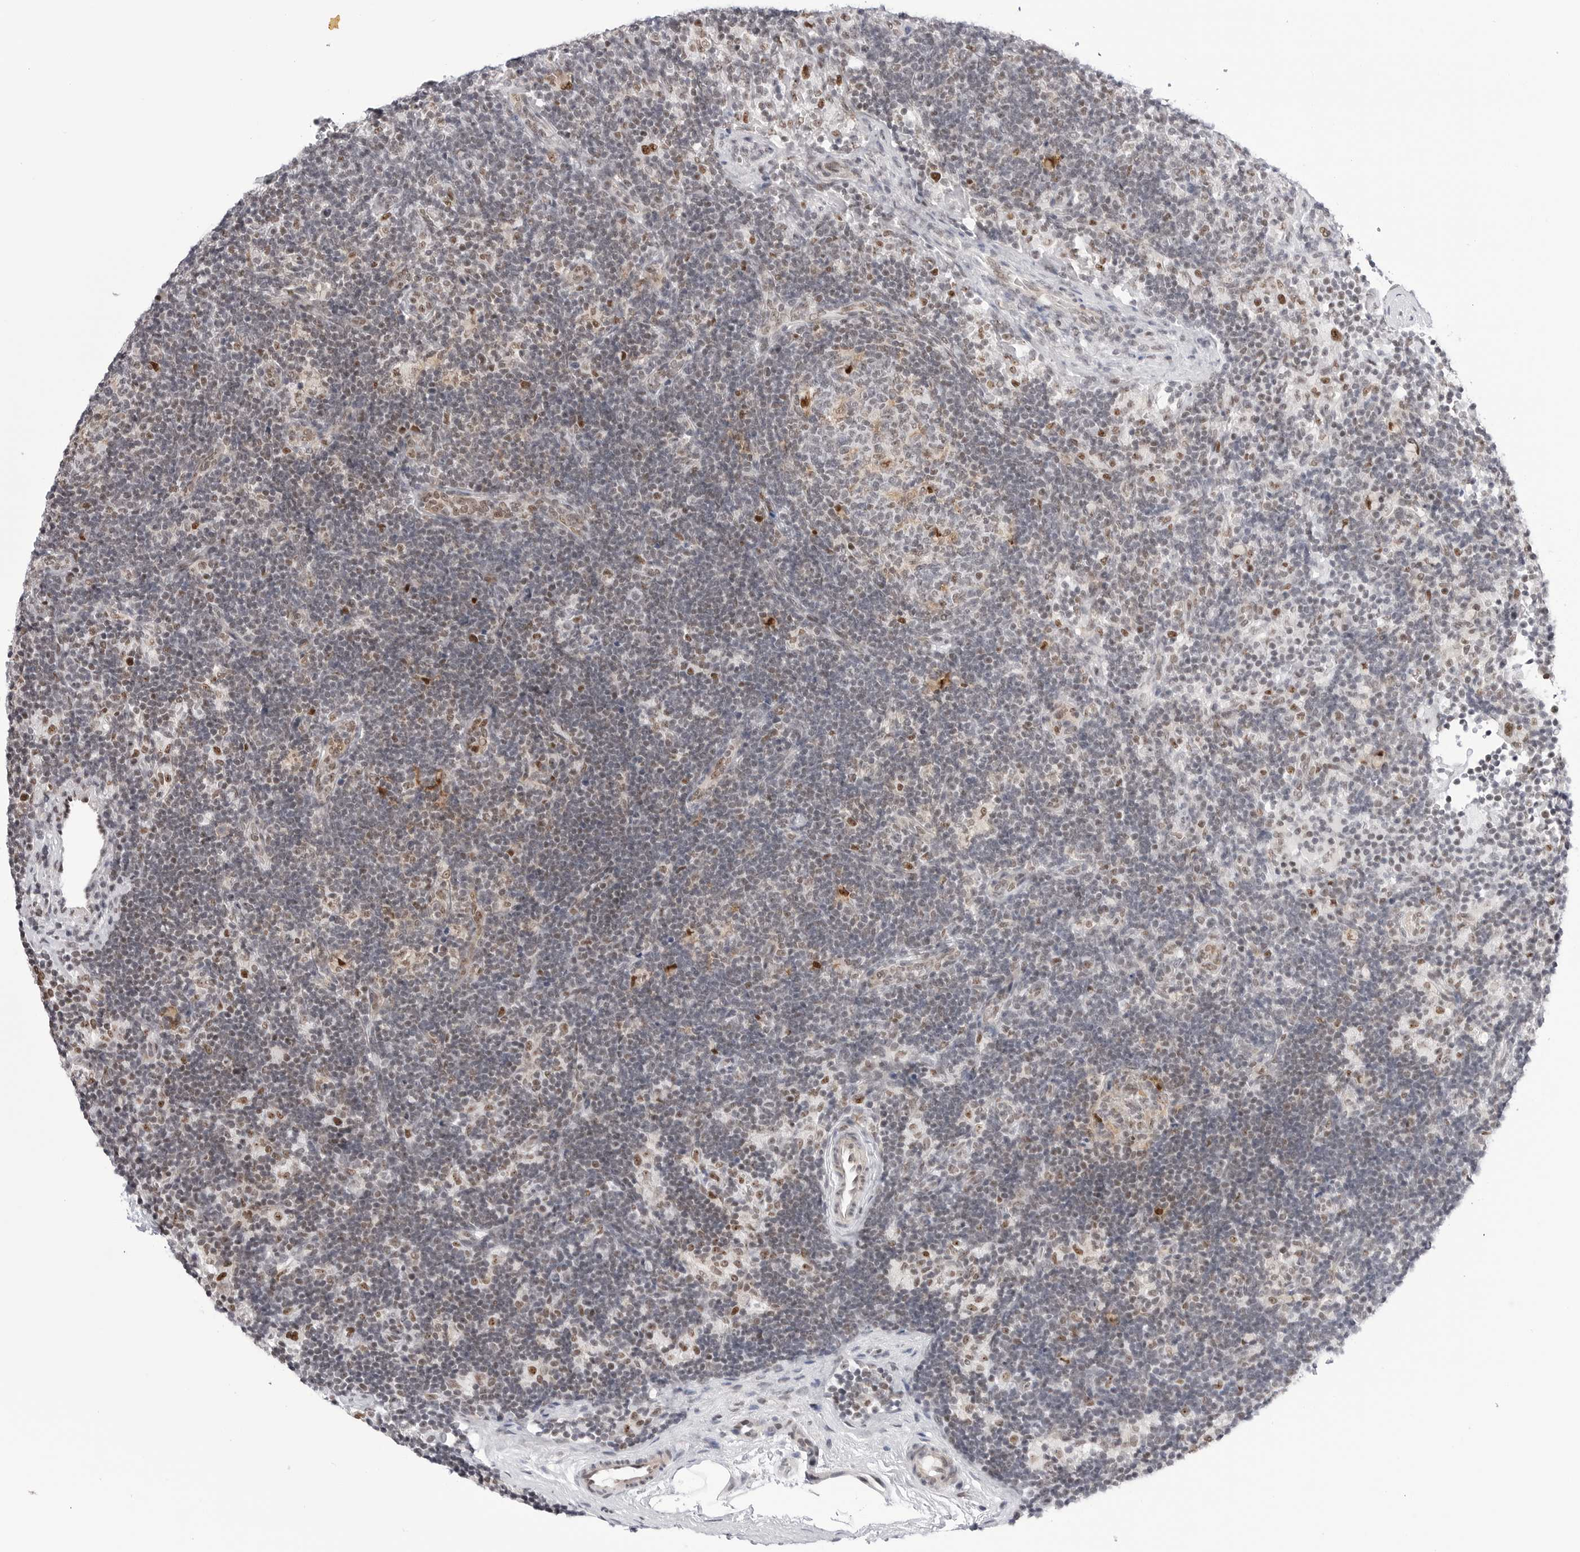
{"staining": {"intensity": "moderate", "quantity": "<25%", "location": "nuclear"}, "tissue": "lymph node", "cell_type": "Germinal center cells", "image_type": "normal", "snomed": [{"axis": "morphology", "description": "Normal tissue, NOS"}, {"axis": "topography", "description": "Lymph node"}], "caption": "Moderate nuclear staining for a protein is appreciated in approximately <25% of germinal center cells of benign lymph node using immunohistochemistry (IHC).", "gene": "C1orf162", "patient": {"sex": "female", "age": 22}}